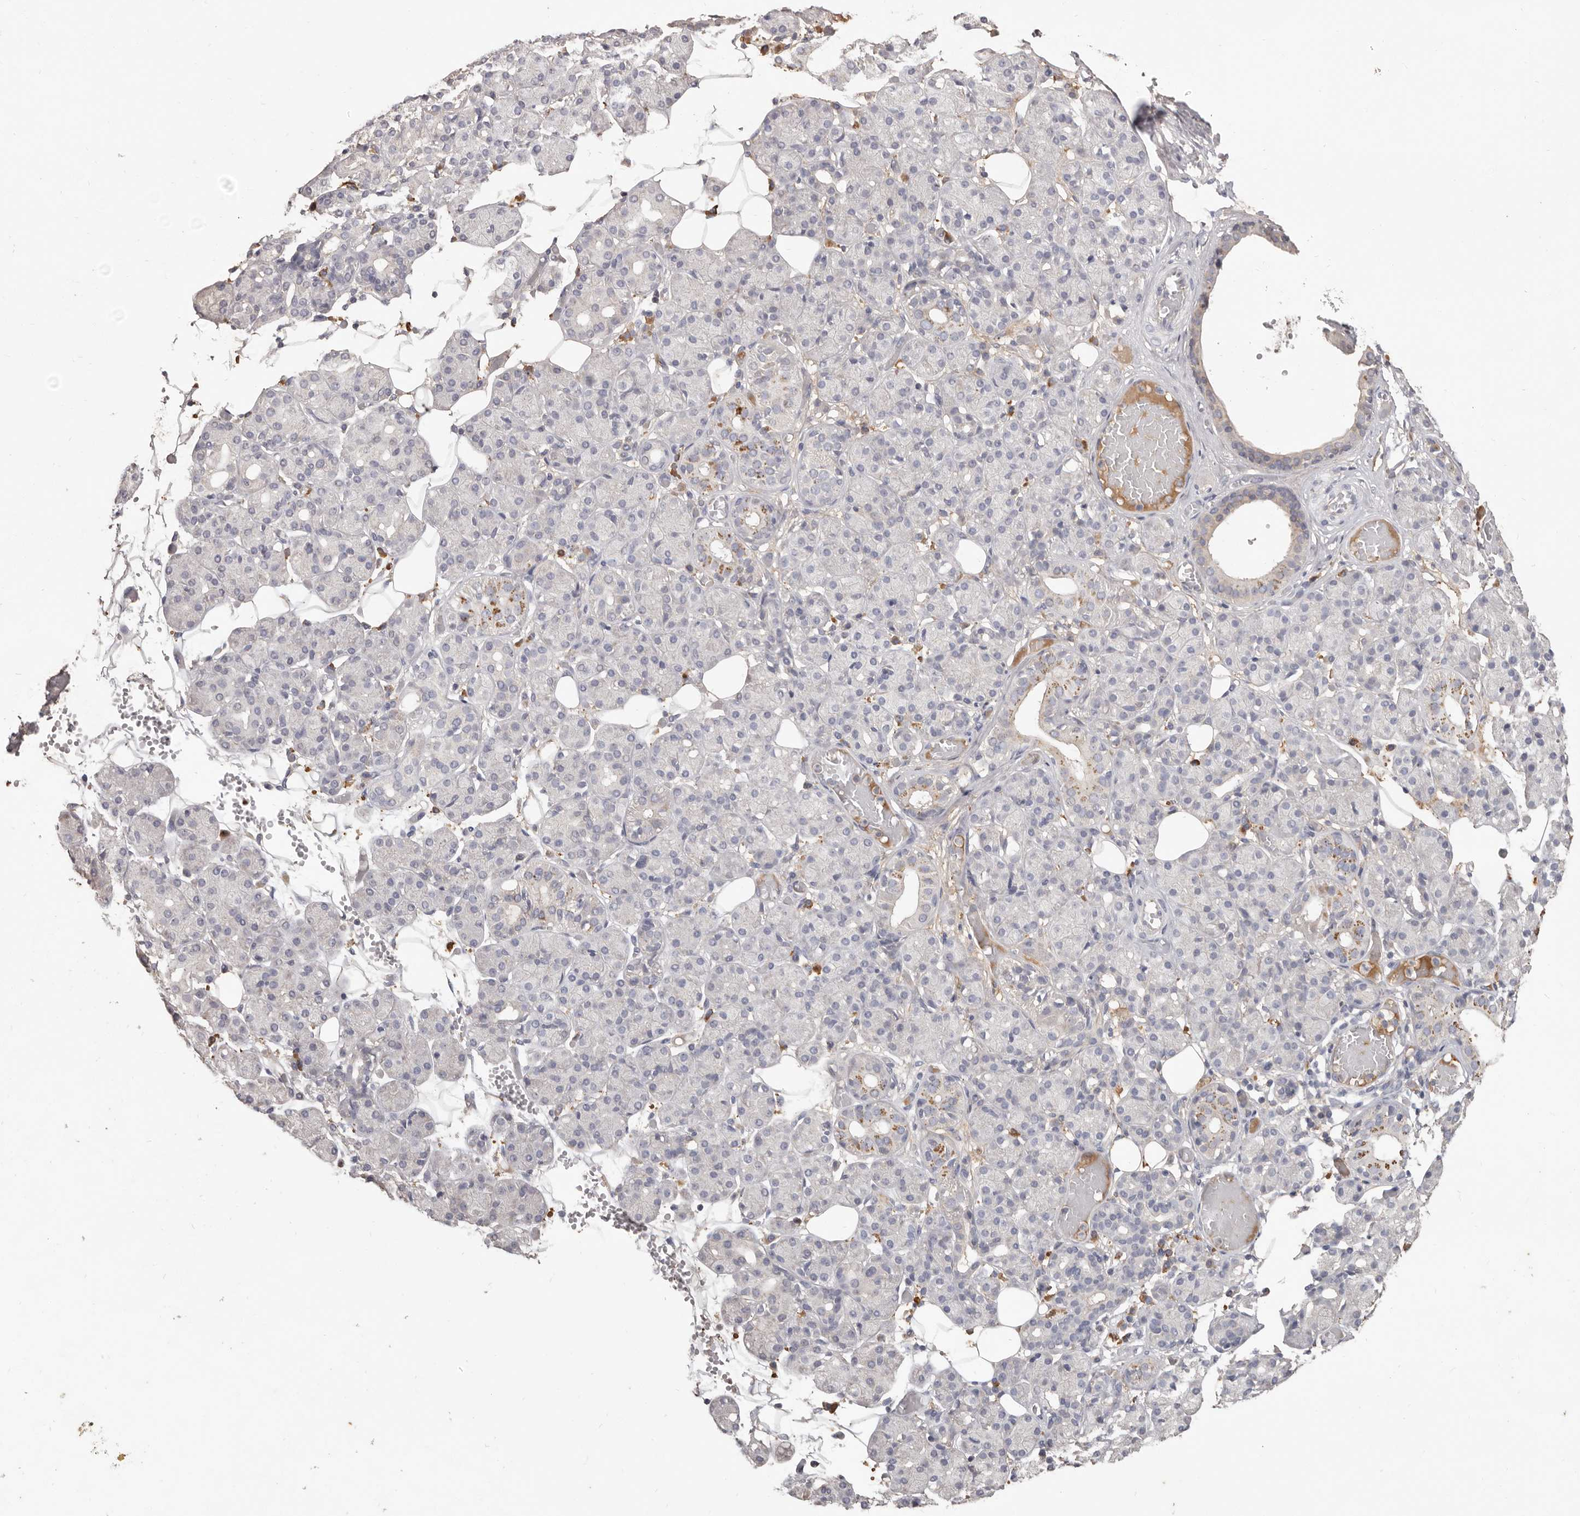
{"staining": {"intensity": "moderate", "quantity": "<25%", "location": "cytoplasmic/membranous"}, "tissue": "salivary gland", "cell_type": "Glandular cells", "image_type": "normal", "snomed": [{"axis": "morphology", "description": "Normal tissue, NOS"}, {"axis": "topography", "description": "Salivary gland"}], "caption": "Salivary gland stained with DAB (3,3'-diaminobenzidine) immunohistochemistry displays low levels of moderate cytoplasmic/membranous positivity in about <25% of glandular cells. Nuclei are stained in blue.", "gene": "HCAR2", "patient": {"sex": "male", "age": 63}}